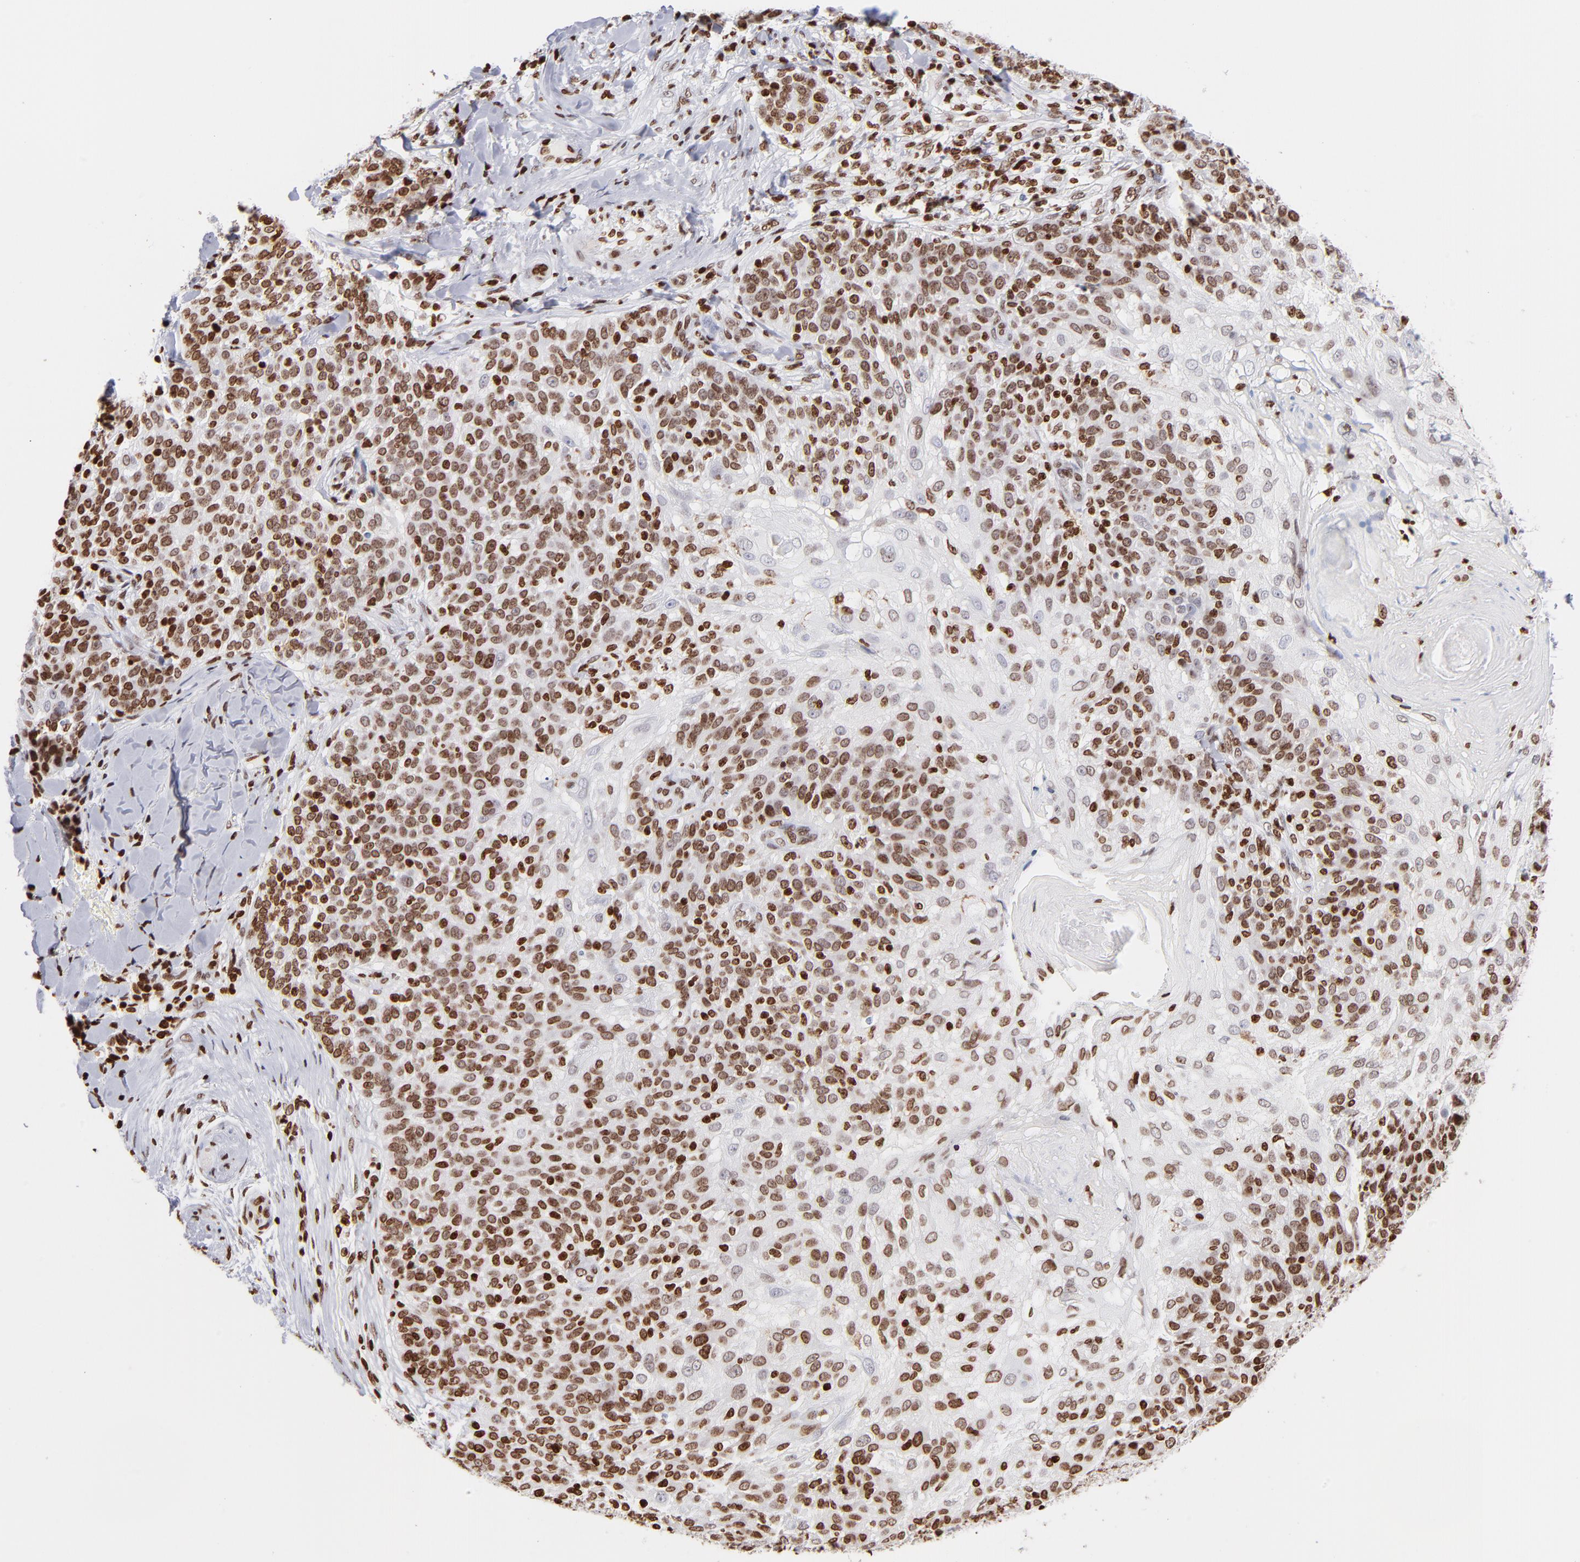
{"staining": {"intensity": "strong", "quantity": ">75%", "location": "nuclear"}, "tissue": "skin cancer", "cell_type": "Tumor cells", "image_type": "cancer", "snomed": [{"axis": "morphology", "description": "Normal tissue, NOS"}, {"axis": "morphology", "description": "Squamous cell carcinoma, NOS"}, {"axis": "topography", "description": "Skin"}], "caption": "Immunohistochemistry (IHC) (DAB (3,3'-diaminobenzidine)) staining of skin cancer (squamous cell carcinoma) exhibits strong nuclear protein positivity in about >75% of tumor cells. The staining is performed using DAB brown chromogen to label protein expression. The nuclei are counter-stained blue using hematoxylin.", "gene": "RTL4", "patient": {"sex": "female", "age": 83}}